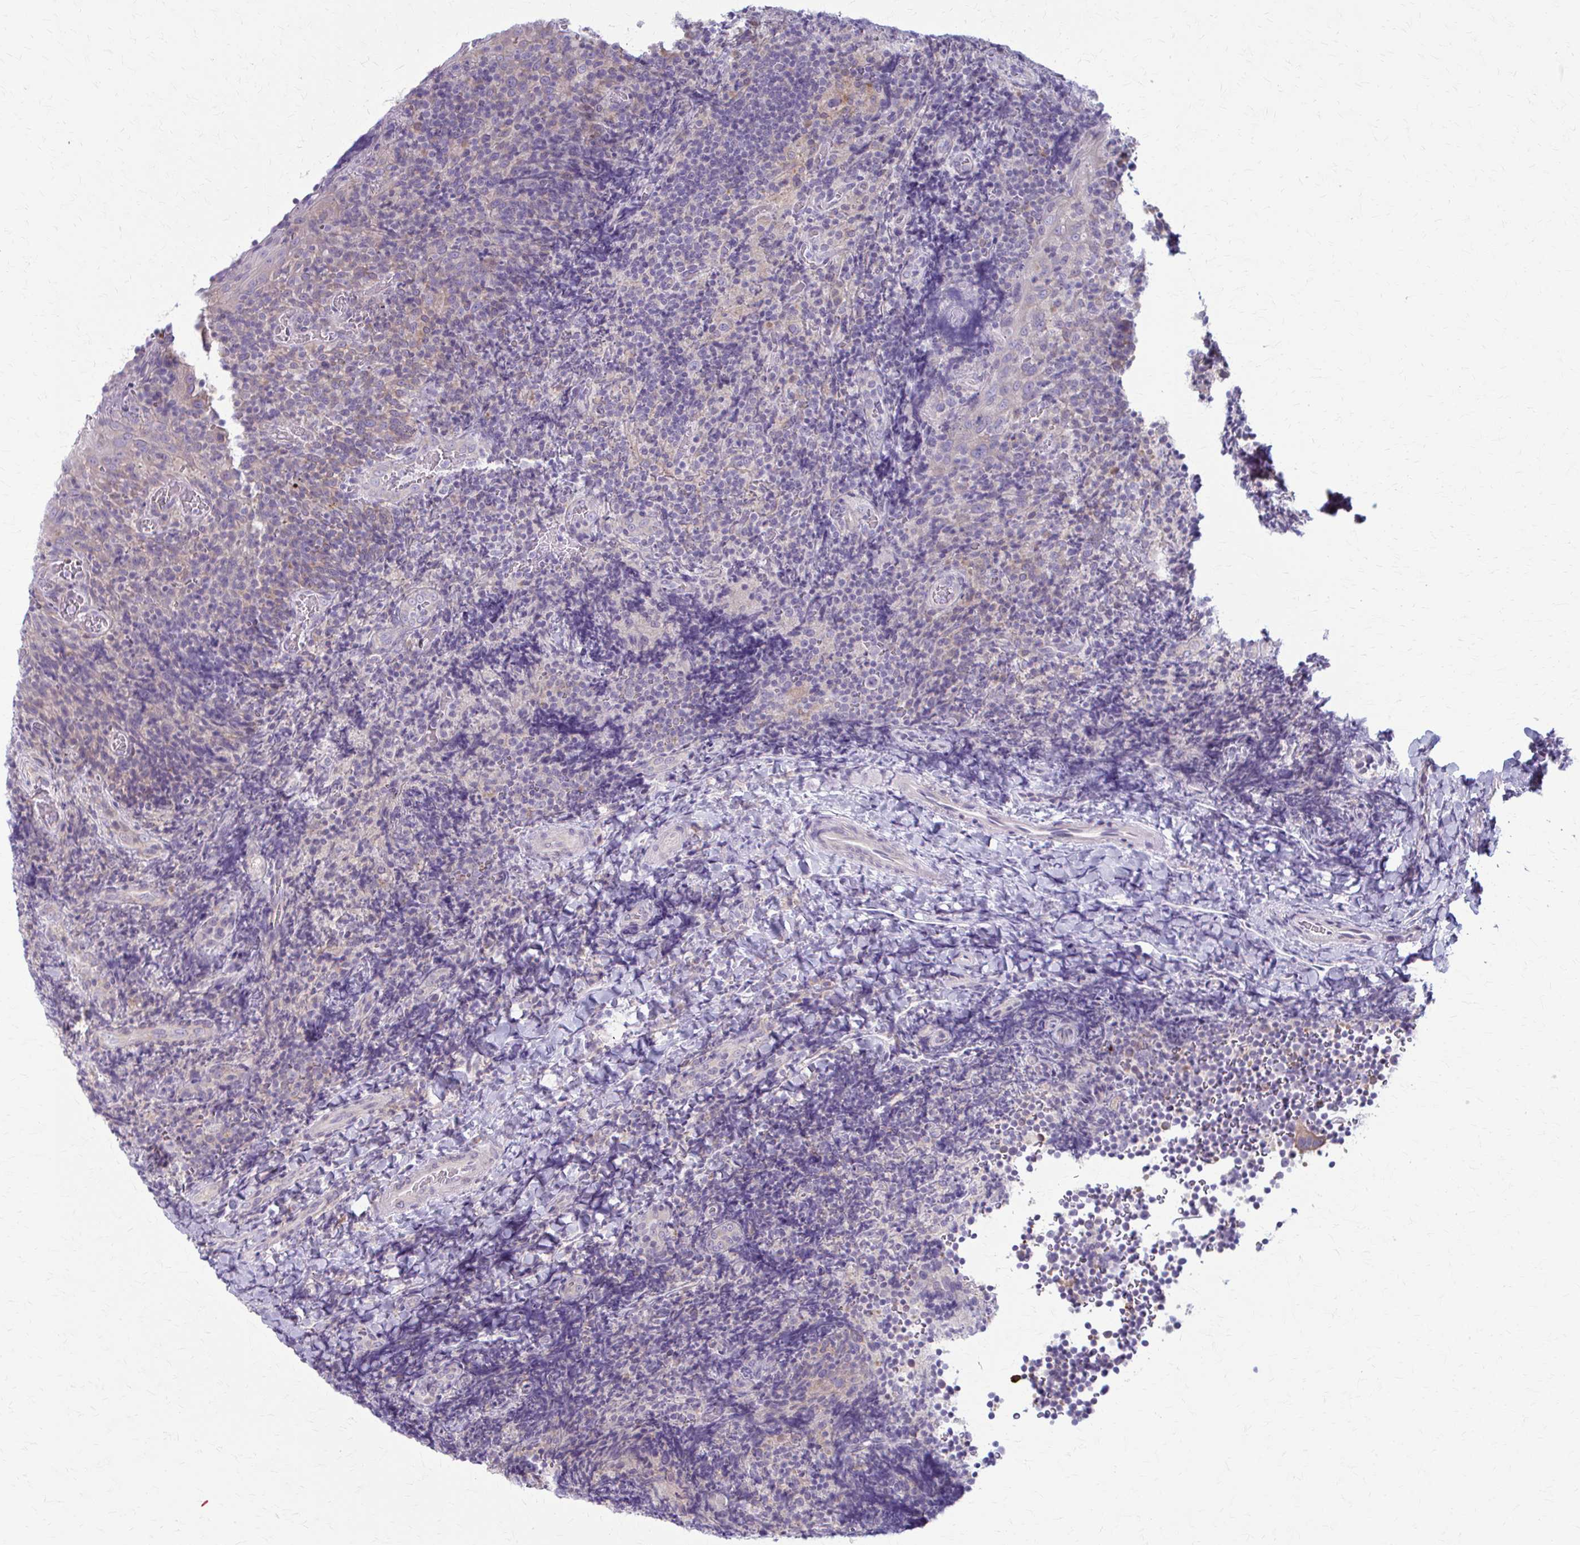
{"staining": {"intensity": "negative", "quantity": "none", "location": "none"}, "tissue": "tonsil", "cell_type": "Non-germinal center cells", "image_type": "normal", "snomed": [{"axis": "morphology", "description": "Normal tissue, NOS"}, {"axis": "topography", "description": "Tonsil"}], "caption": "Immunohistochemistry photomicrograph of unremarkable tonsil: human tonsil stained with DAB reveals no significant protein expression in non-germinal center cells. Brightfield microscopy of immunohistochemistry stained with DAB (brown) and hematoxylin (blue), captured at high magnification.", "gene": "PRKRA", "patient": {"sex": "male", "age": 17}}